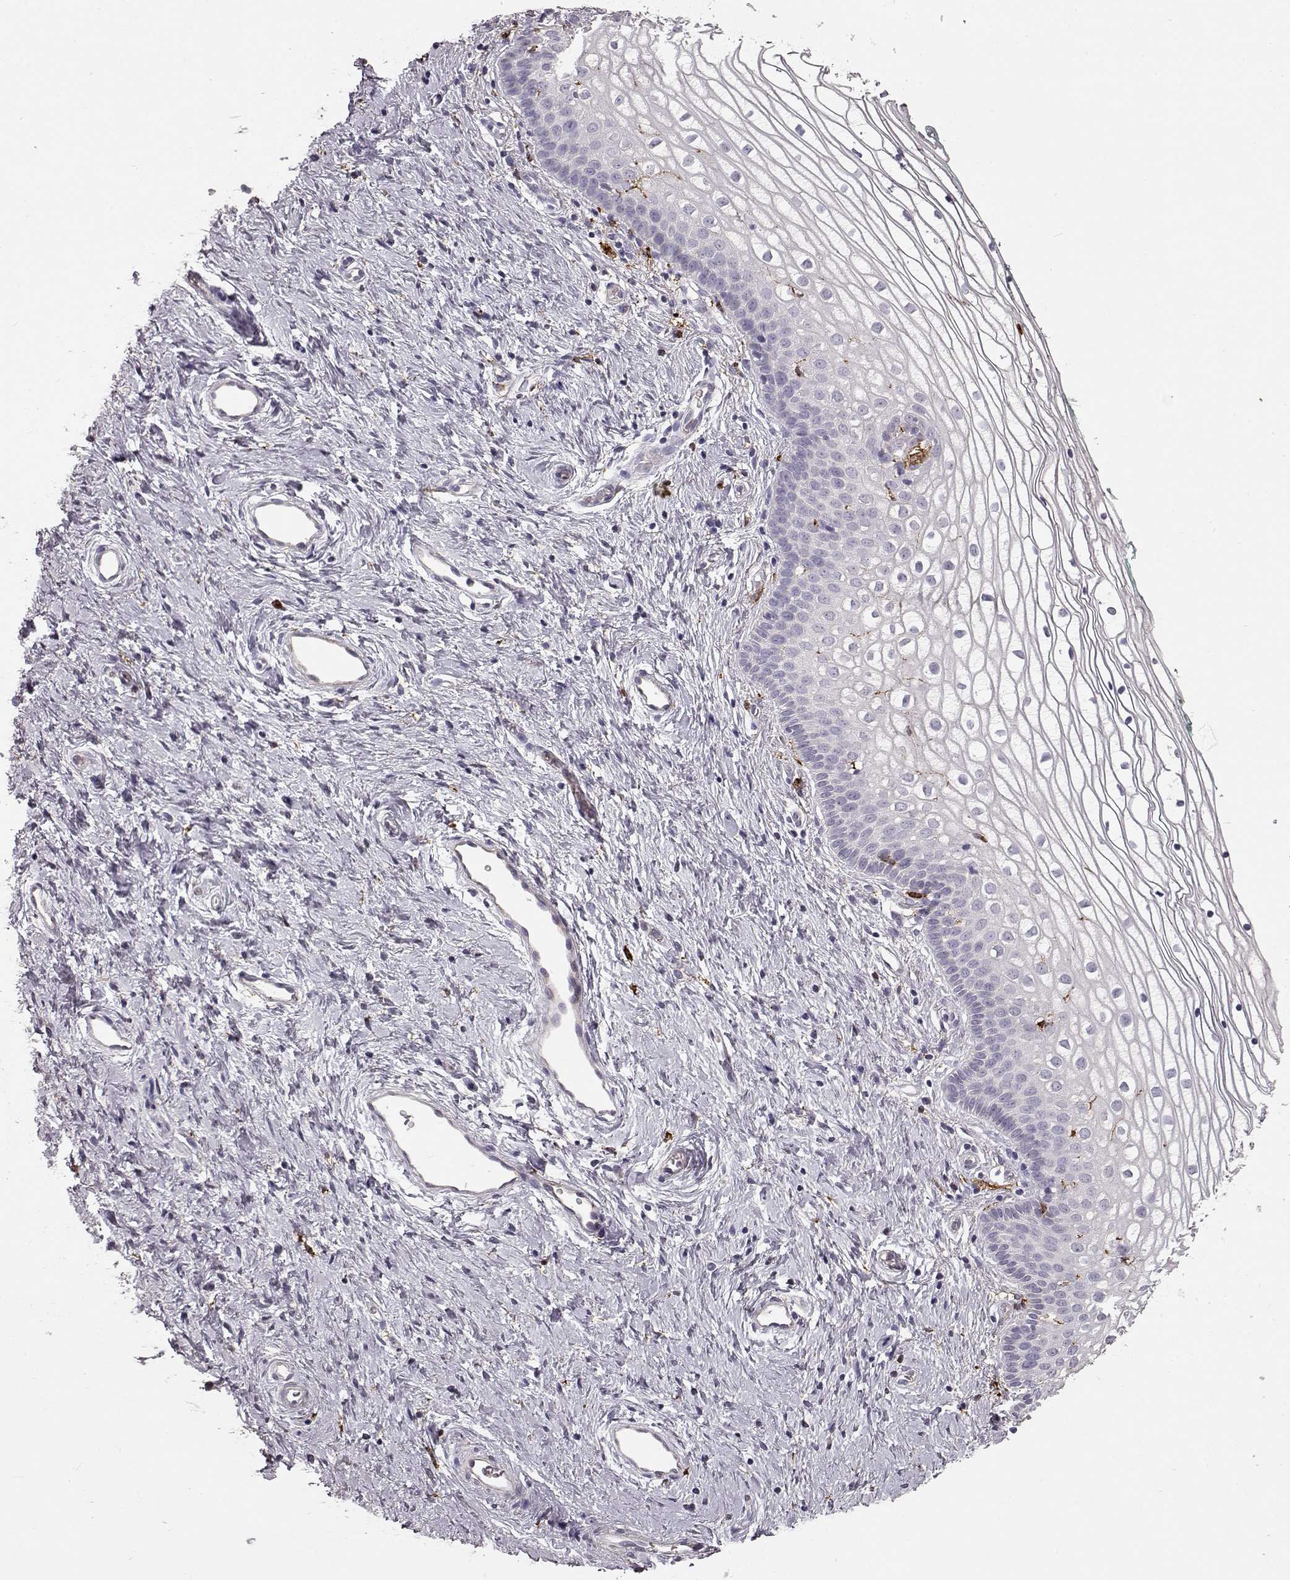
{"staining": {"intensity": "negative", "quantity": "none", "location": "none"}, "tissue": "vagina", "cell_type": "Squamous epithelial cells", "image_type": "normal", "snomed": [{"axis": "morphology", "description": "Normal tissue, NOS"}, {"axis": "topography", "description": "Vagina"}], "caption": "High magnification brightfield microscopy of unremarkable vagina stained with DAB (brown) and counterstained with hematoxylin (blue): squamous epithelial cells show no significant expression. (DAB (3,3'-diaminobenzidine) immunohistochemistry, high magnification).", "gene": "CCNF", "patient": {"sex": "female", "age": 36}}